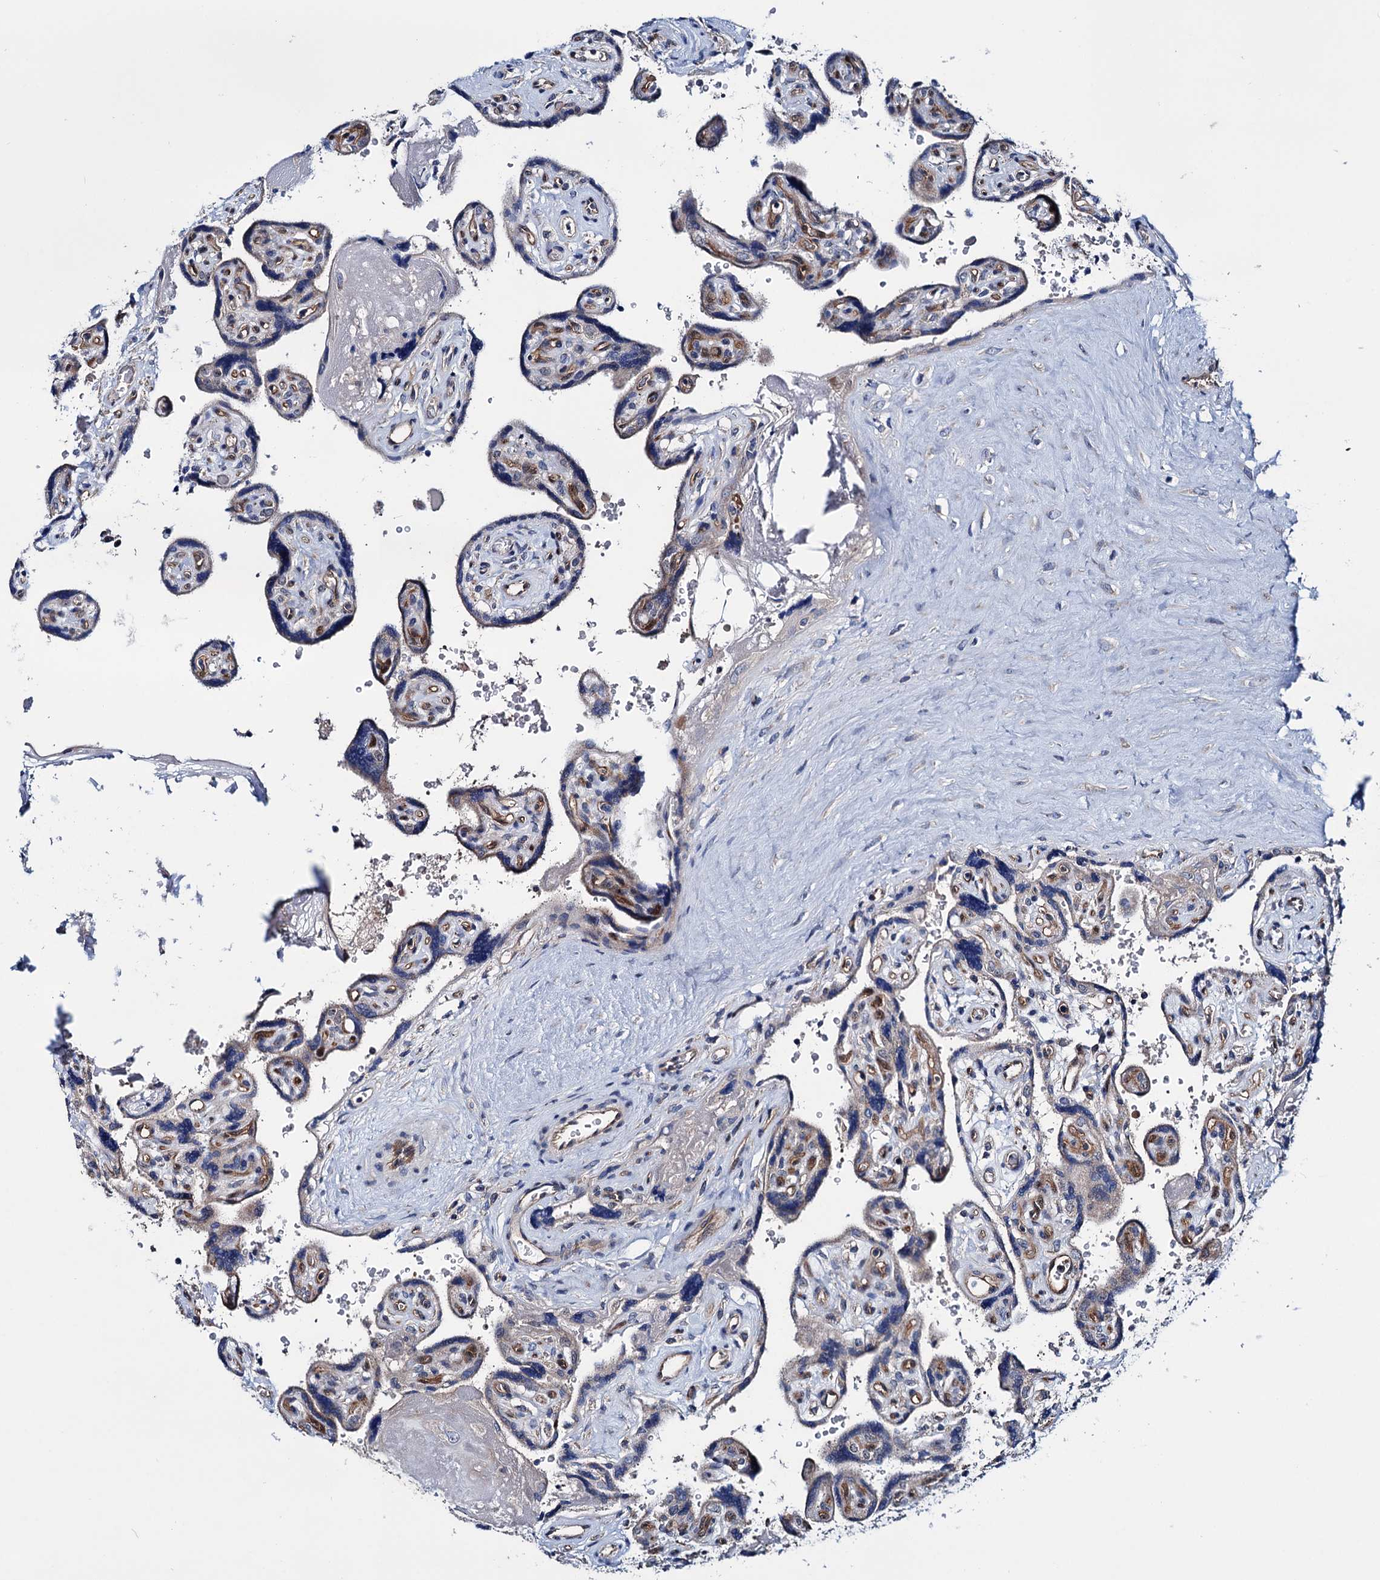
{"staining": {"intensity": "weak", "quantity": "25%-75%", "location": "cytoplasmic/membranous"}, "tissue": "placenta", "cell_type": "Trophoblastic cells", "image_type": "normal", "snomed": [{"axis": "morphology", "description": "Normal tissue, NOS"}, {"axis": "topography", "description": "Placenta"}], "caption": "A histopathology image of placenta stained for a protein demonstrates weak cytoplasmic/membranous brown staining in trophoblastic cells. (Stains: DAB (3,3'-diaminobenzidine) in brown, nuclei in blue, Microscopy: brightfield microscopy at high magnification).", "gene": "EYA4", "patient": {"sex": "female", "age": 39}}